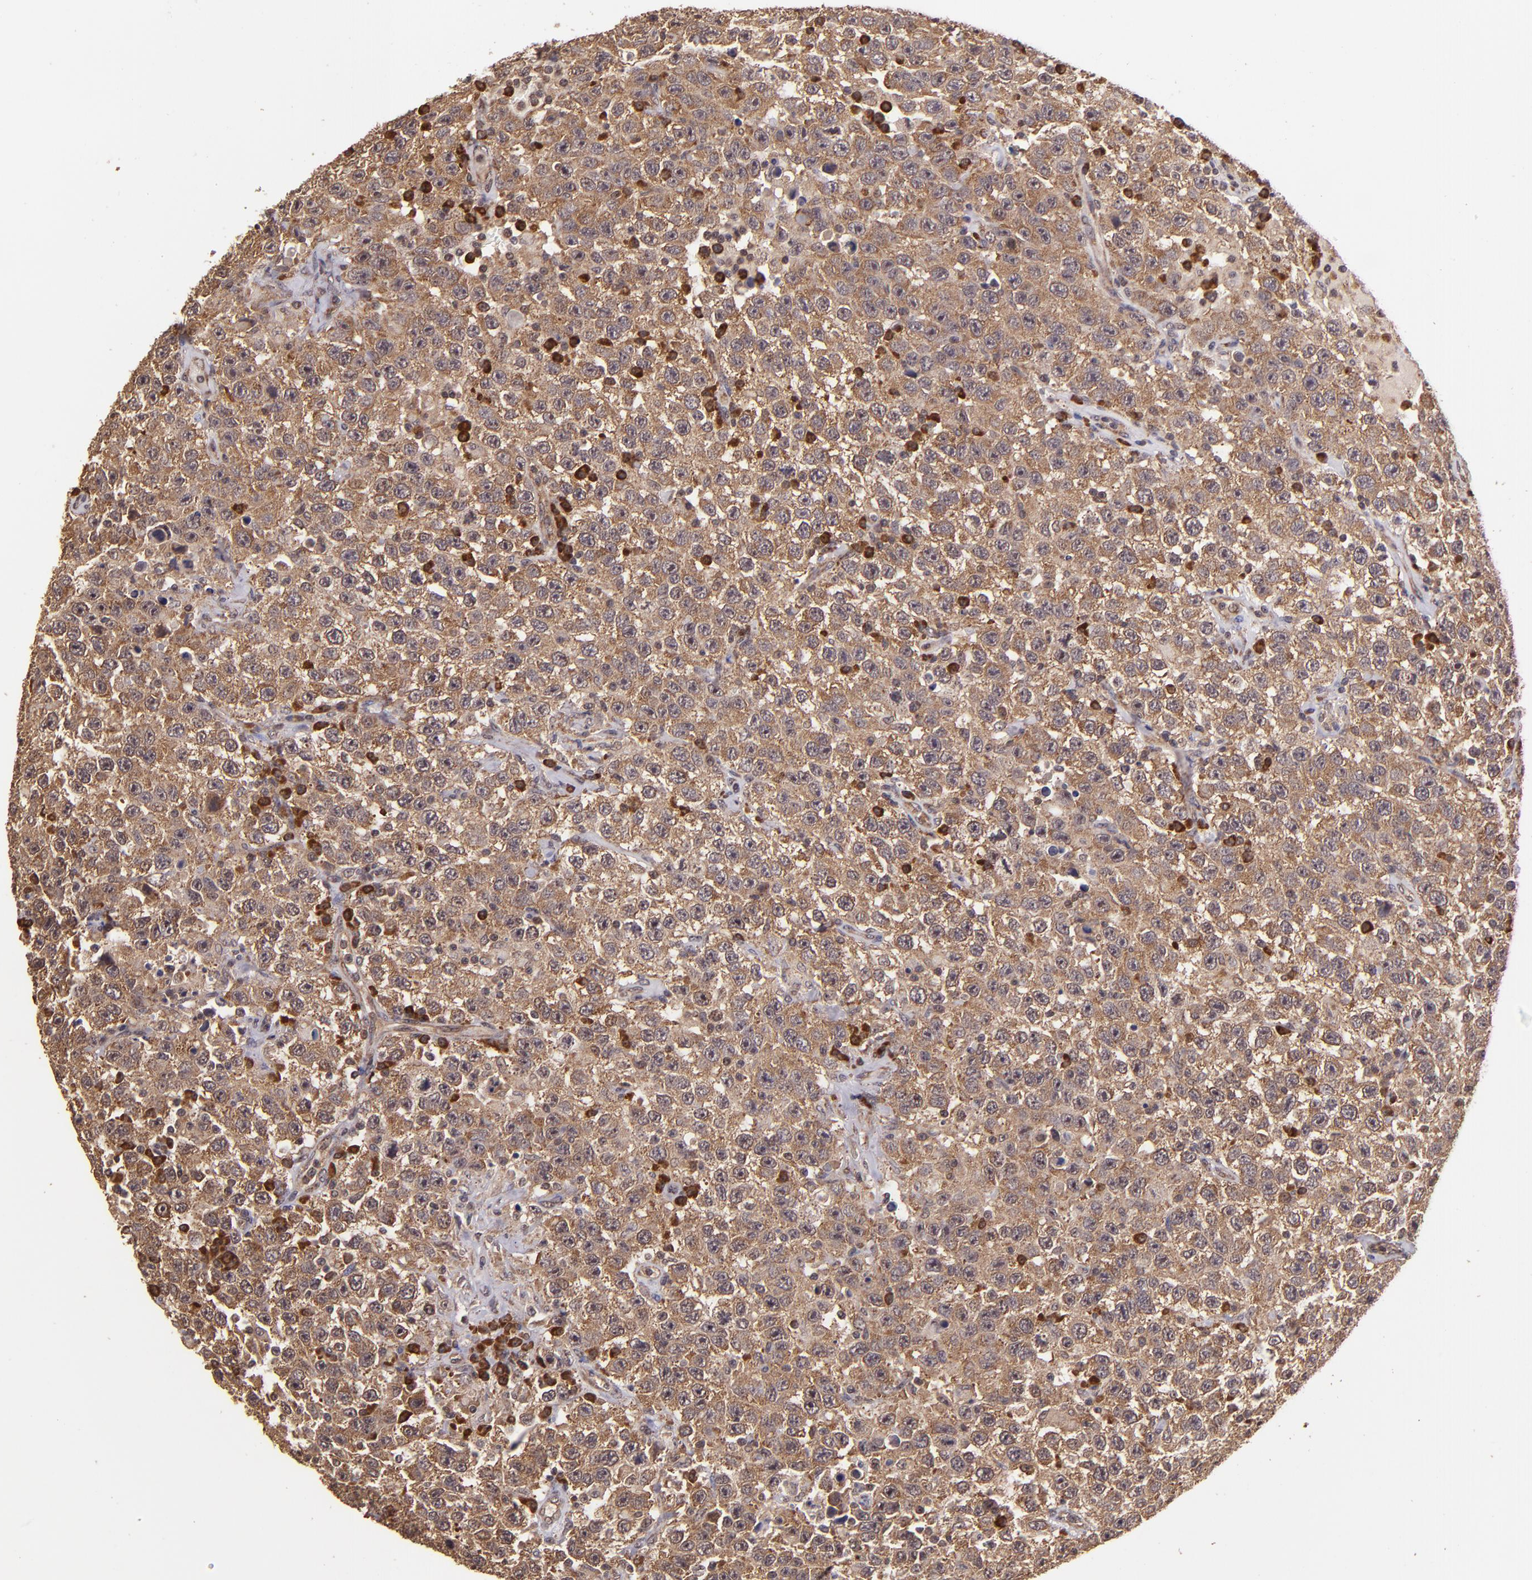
{"staining": {"intensity": "strong", "quantity": ">75%", "location": "cytoplasmic/membranous"}, "tissue": "testis cancer", "cell_type": "Tumor cells", "image_type": "cancer", "snomed": [{"axis": "morphology", "description": "Seminoma, NOS"}, {"axis": "topography", "description": "Testis"}], "caption": "High-power microscopy captured an immunohistochemistry histopathology image of seminoma (testis), revealing strong cytoplasmic/membranous positivity in about >75% of tumor cells.", "gene": "USP51", "patient": {"sex": "male", "age": 41}}